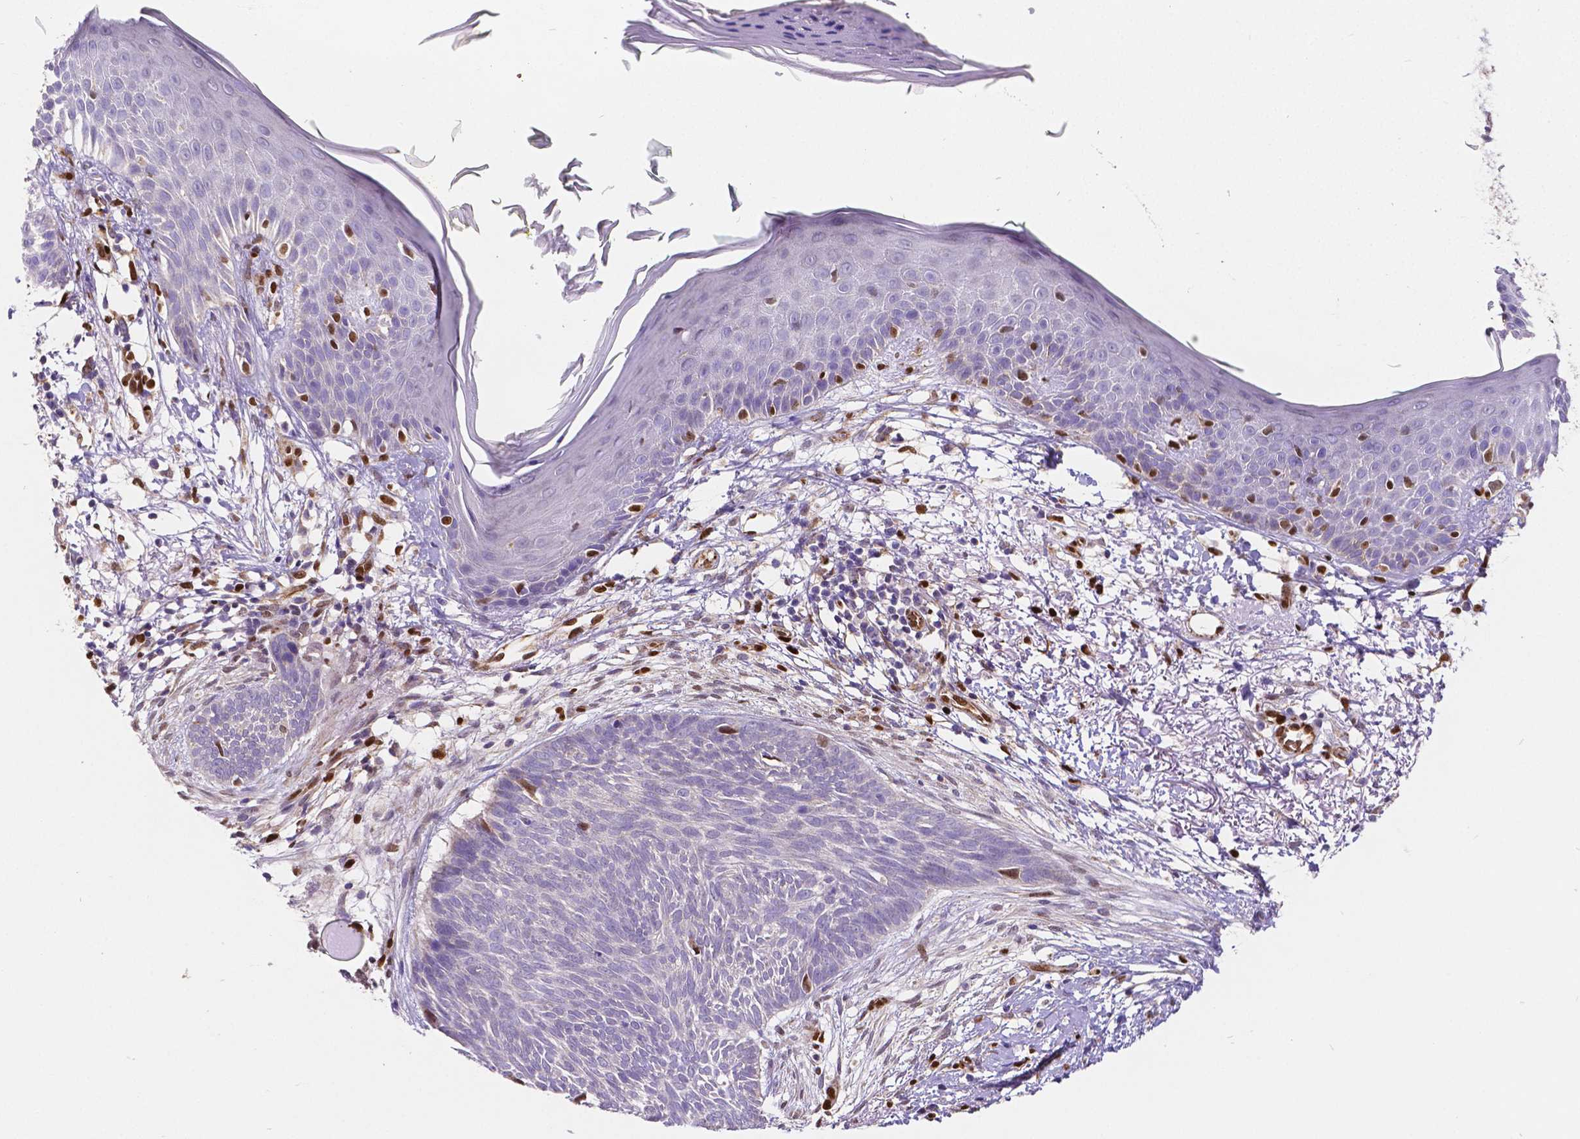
{"staining": {"intensity": "negative", "quantity": "none", "location": "none"}, "tissue": "skin cancer", "cell_type": "Tumor cells", "image_type": "cancer", "snomed": [{"axis": "morphology", "description": "Normal tissue, NOS"}, {"axis": "morphology", "description": "Basal cell carcinoma"}, {"axis": "topography", "description": "Skin"}], "caption": "The image displays no staining of tumor cells in skin basal cell carcinoma.", "gene": "MEF2C", "patient": {"sex": "male", "age": 84}}